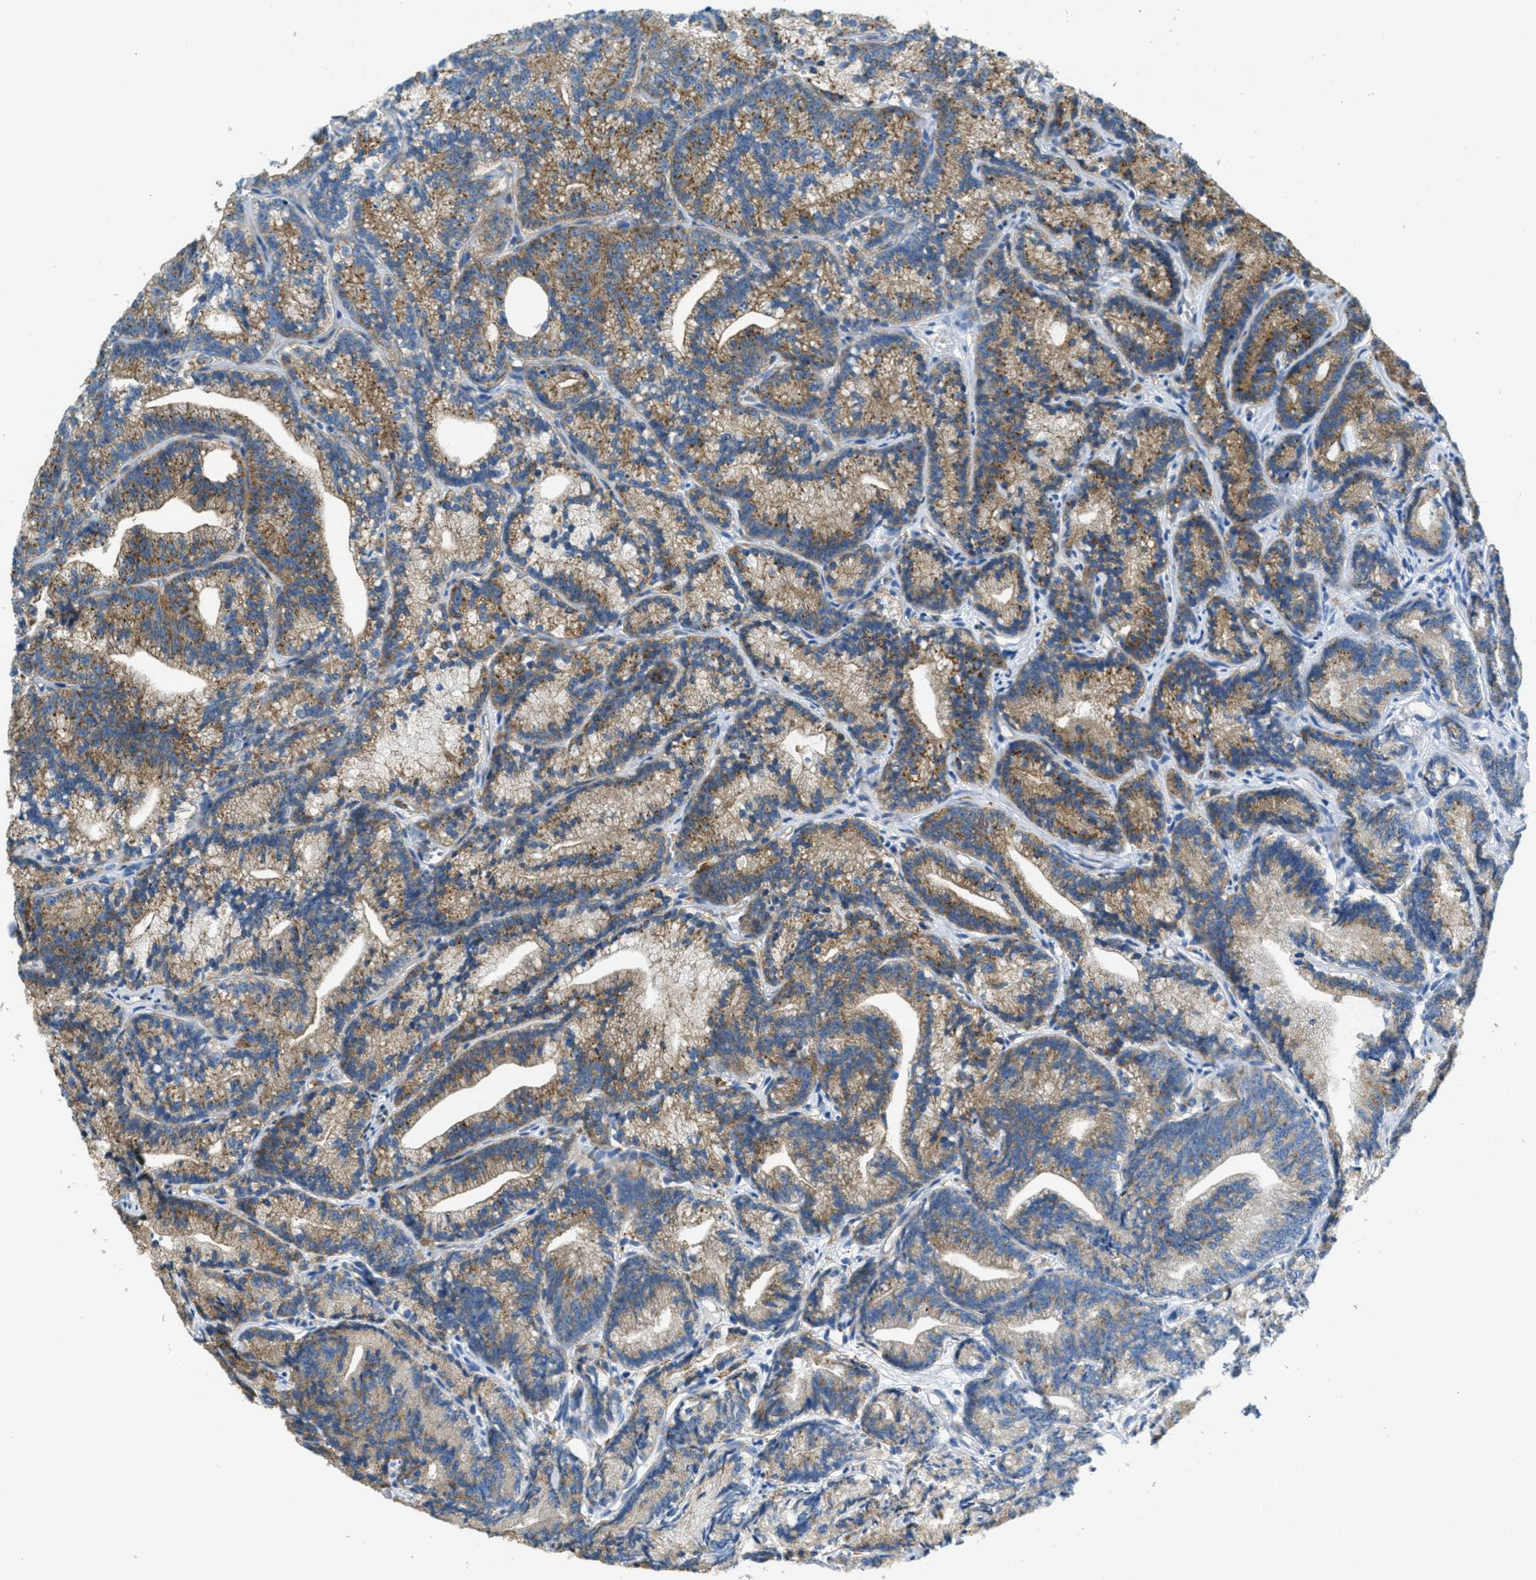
{"staining": {"intensity": "moderate", "quantity": ">75%", "location": "cytoplasmic/membranous"}, "tissue": "prostate cancer", "cell_type": "Tumor cells", "image_type": "cancer", "snomed": [{"axis": "morphology", "description": "Adenocarcinoma, Low grade"}, {"axis": "topography", "description": "Prostate"}], "caption": "A brown stain shows moderate cytoplasmic/membranous staining of a protein in human prostate adenocarcinoma (low-grade) tumor cells.", "gene": "AP2B1", "patient": {"sex": "male", "age": 89}}